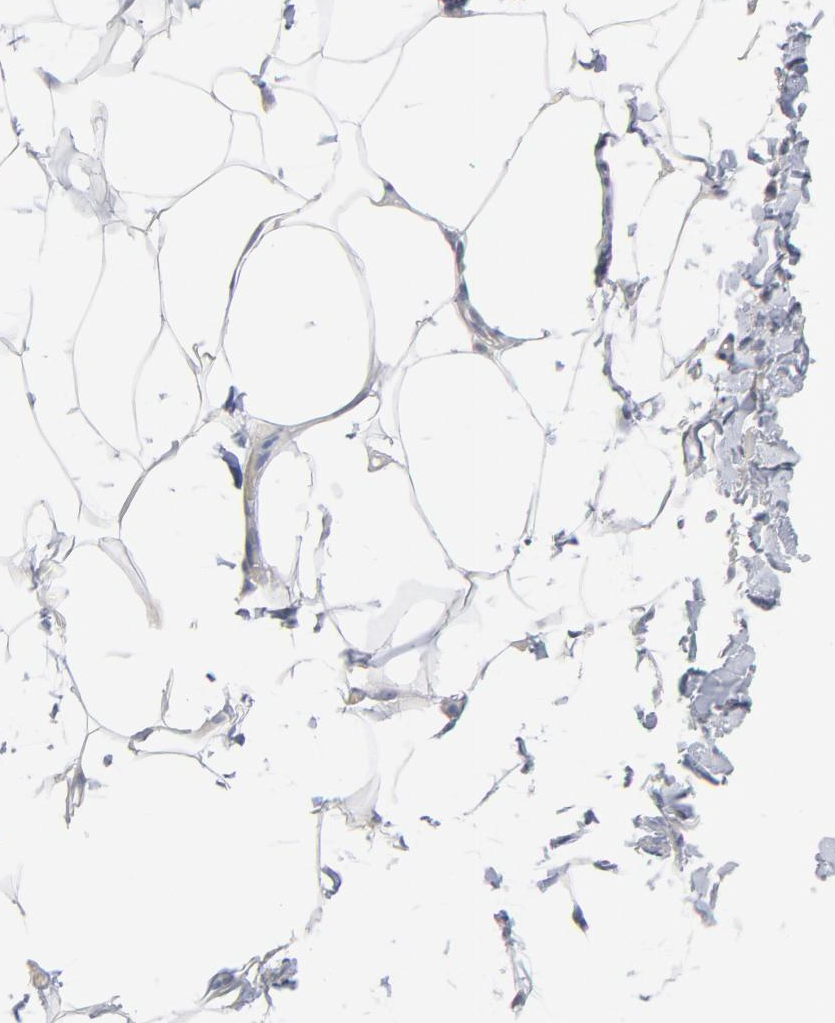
{"staining": {"intensity": "negative", "quantity": "none", "location": "none"}, "tissue": "adipose tissue", "cell_type": "Adipocytes", "image_type": "normal", "snomed": [{"axis": "morphology", "description": "Normal tissue, NOS"}, {"axis": "topography", "description": "Vascular tissue"}], "caption": "Immunohistochemistry (IHC) image of benign adipose tissue: human adipose tissue stained with DAB shows no significant protein staining in adipocytes.", "gene": "CPE", "patient": {"sex": "male", "age": 41}}